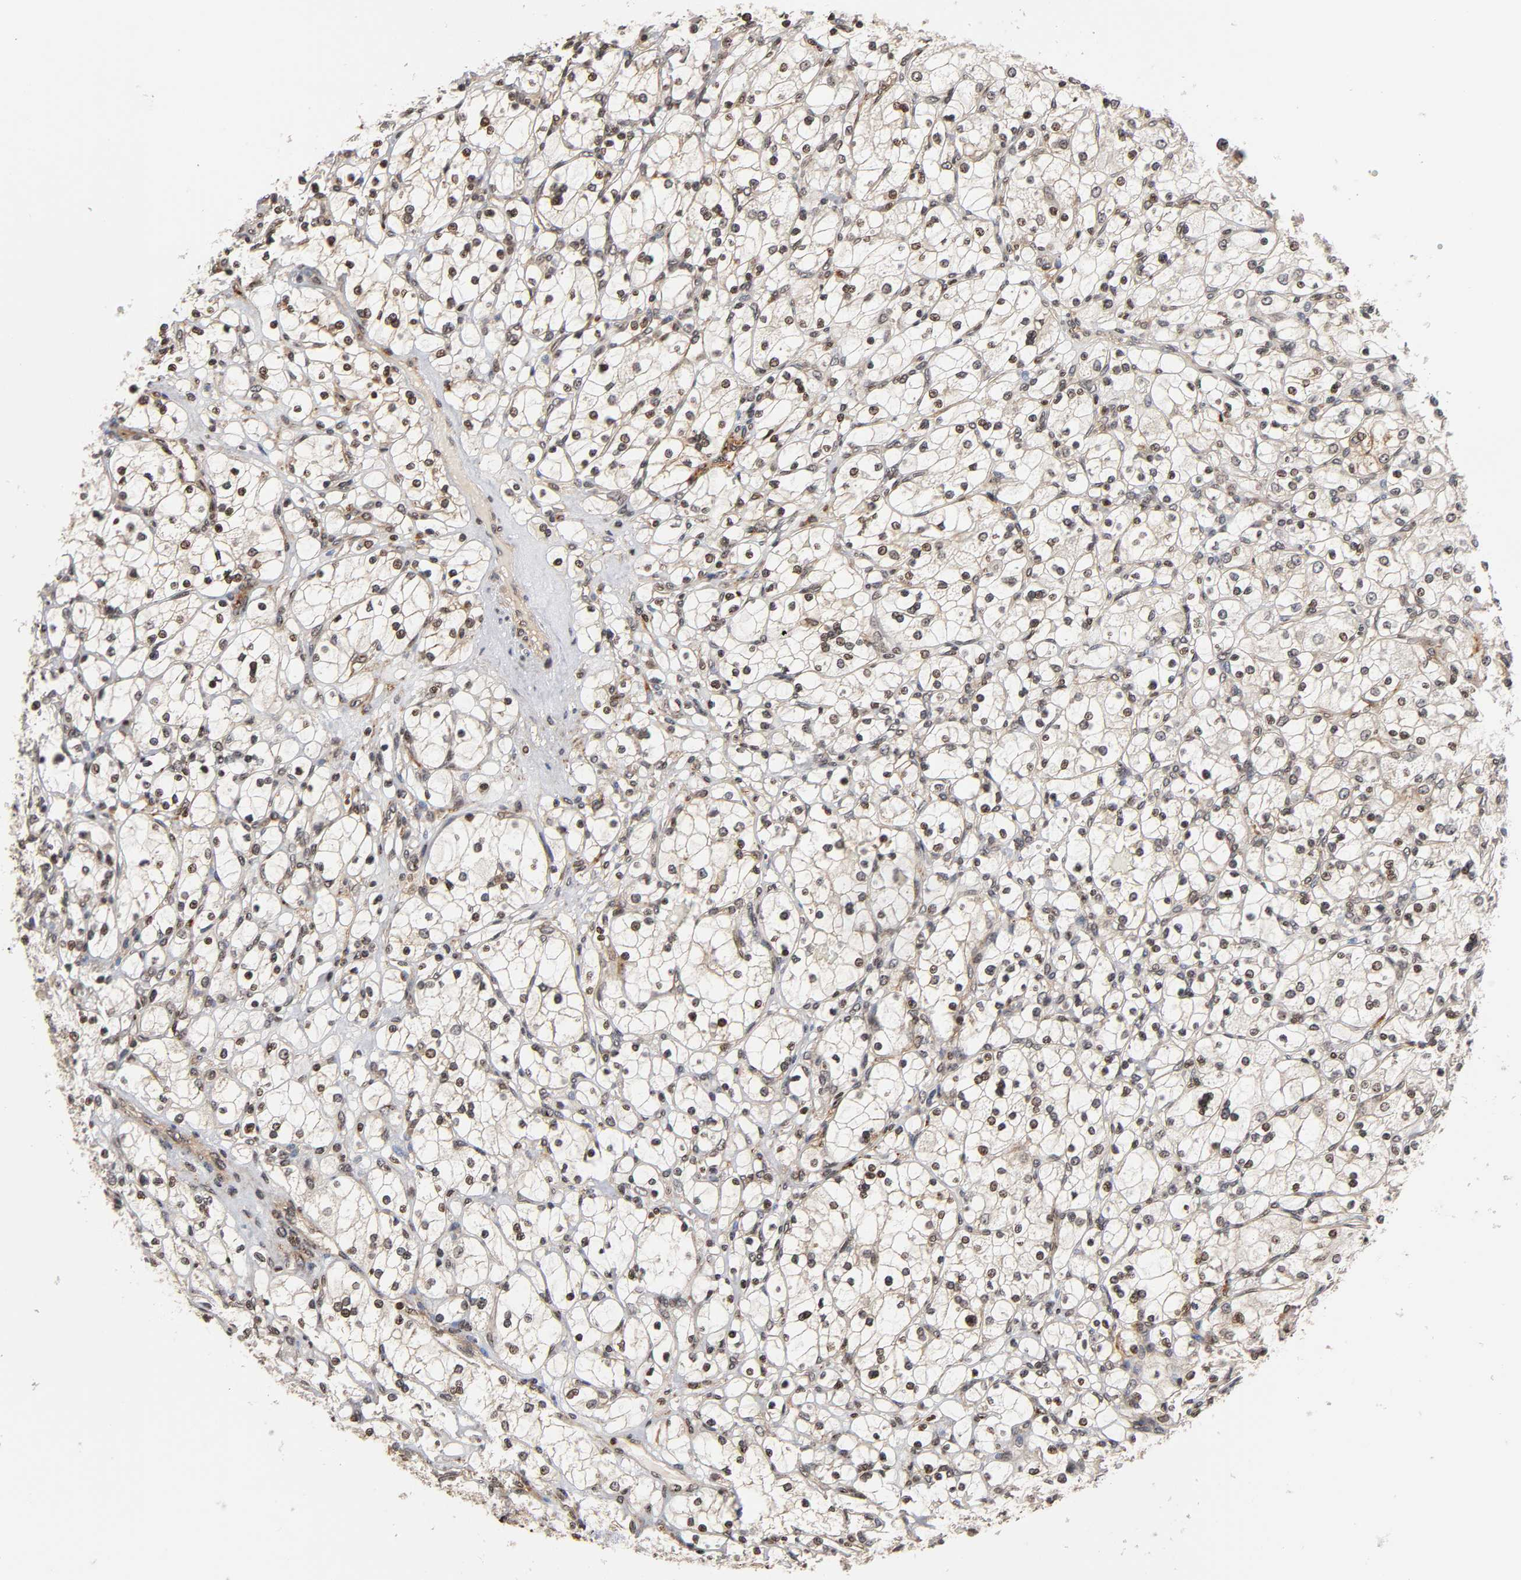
{"staining": {"intensity": "negative", "quantity": "none", "location": "none"}, "tissue": "renal cancer", "cell_type": "Tumor cells", "image_type": "cancer", "snomed": [{"axis": "morphology", "description": "Adenocarcinoma, NOS"}, {"axis": "topography", "description": "Kidney"}], "caption": "Tumor cells show no significant positivity in renal adenocarcinoma.", "gene": "ITGAV", "patient": {"sex": "female", "age": 83}}